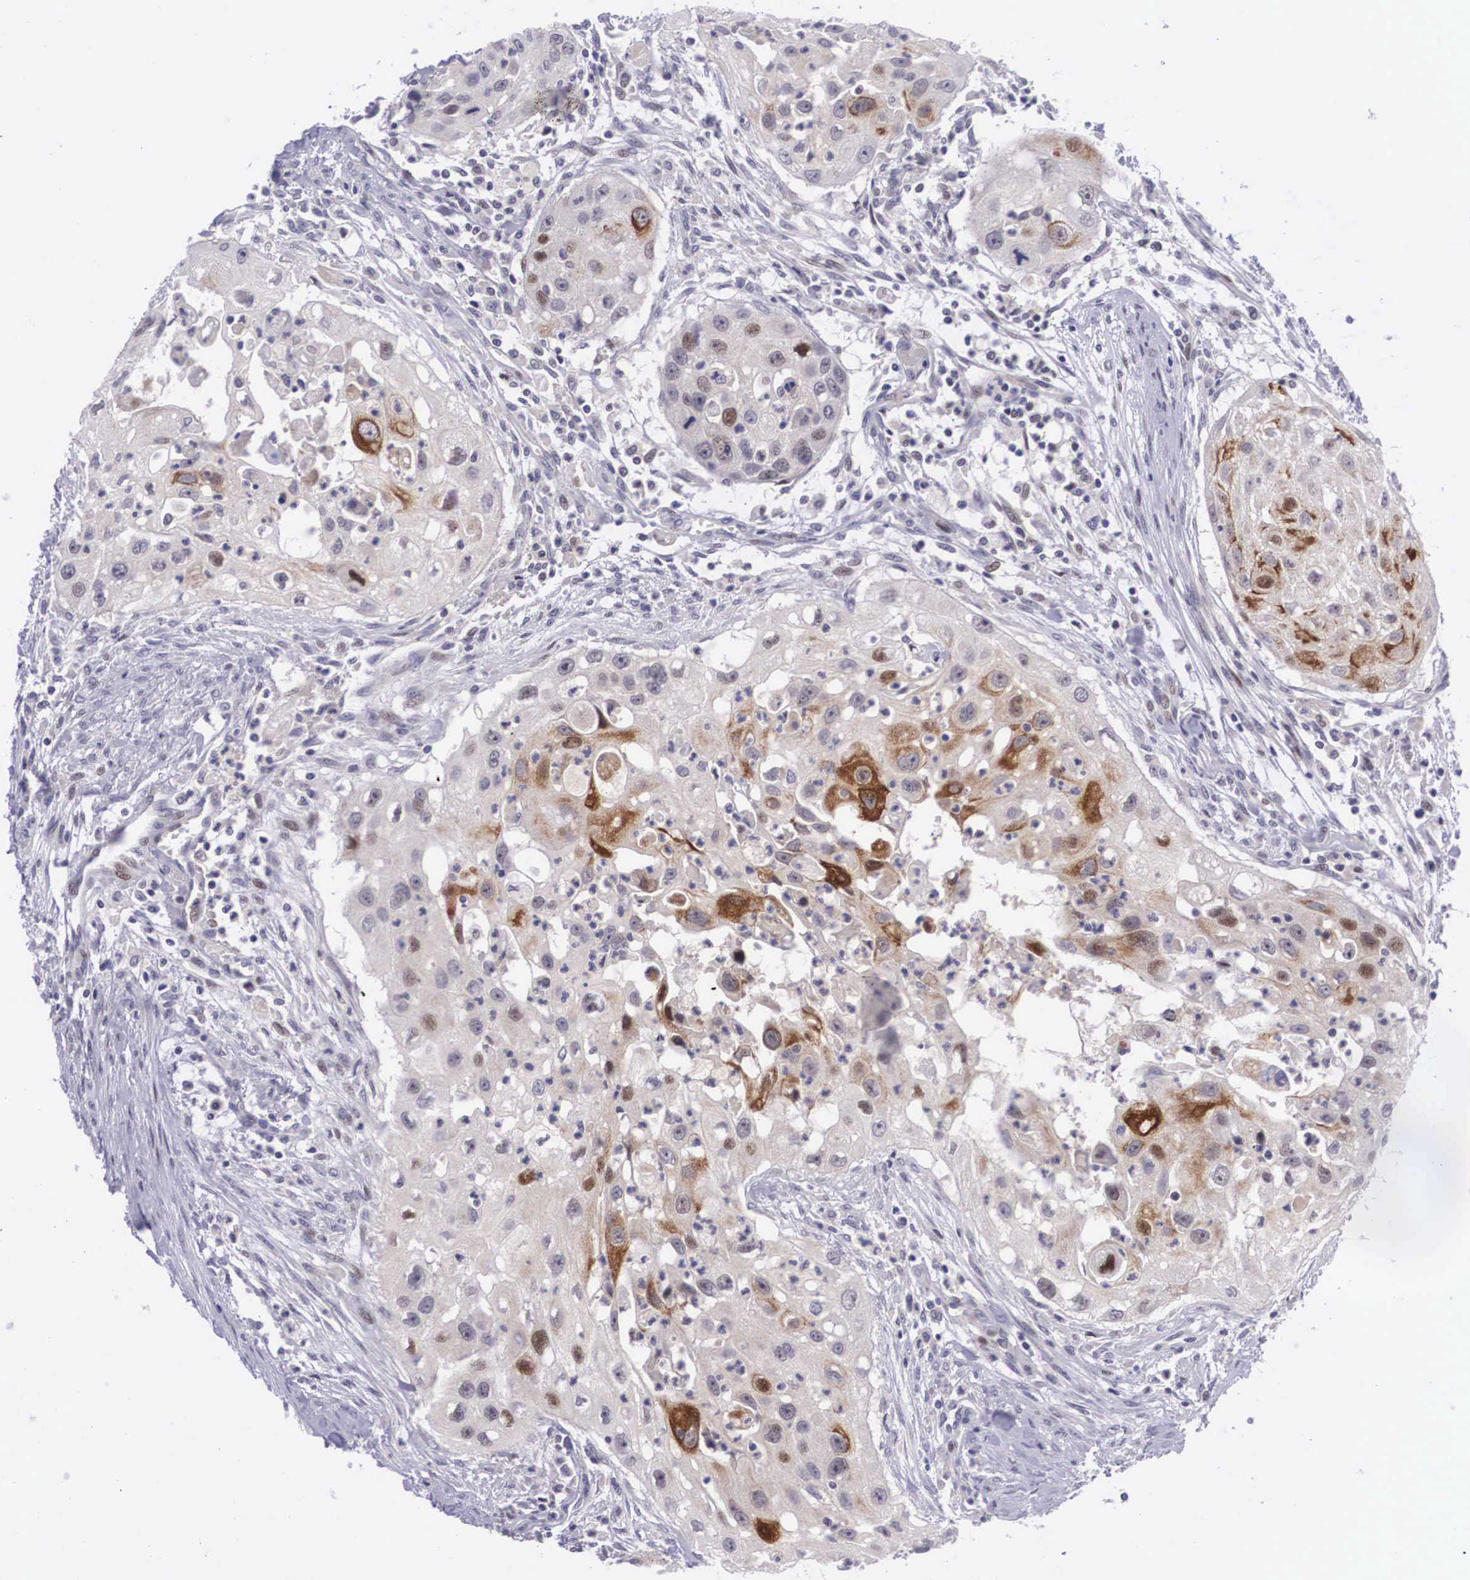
{"staining": {"intensity": "strong", "quantity": "<25%", "location": "cytoplasmic/membranous"}, "tissue": "head and neck cancer", "cell_type": "Tumor cells", "image_type": "cancer", "snomed": [{"axis": "morphology", "description": "Squamous cell carcinoma, NOS"}, {"axis": "topography", "description": "Head-Neck"}], "caption": "Protein staining by IHC exhibits strong cytoplasmic/membranous staining in approximately <25% of tumor cells in squamous cell carcinoma (head and neck).", "gene": "EMID1", "patient": {"sex": "male", "age": 64}}